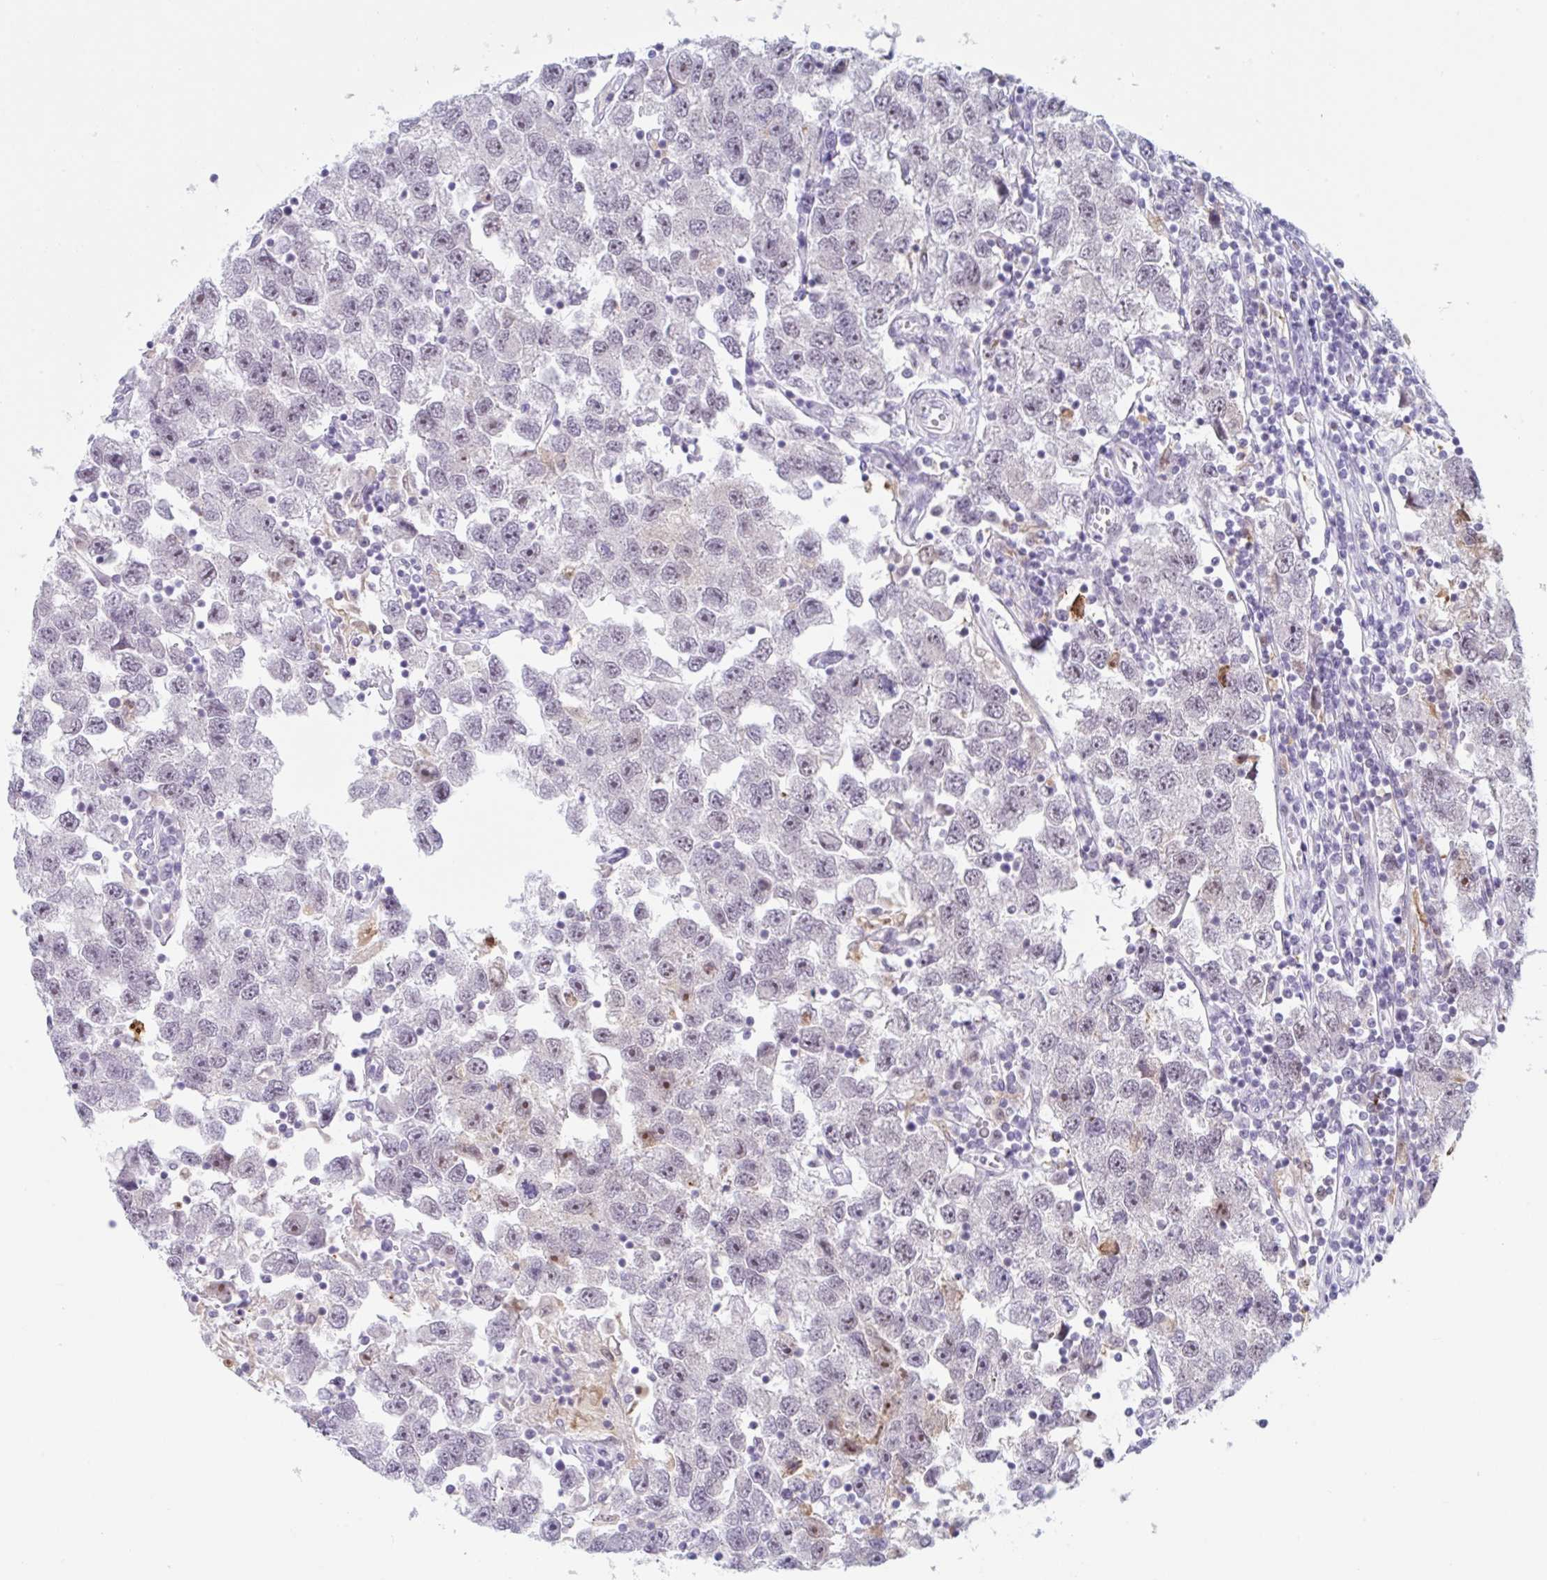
{"staining": {"intensity": "weak", "quantity": "25%-75%", "location": "nuclear"}, "tissue": "testis cancer", "cell_type": "Tumor cells", "image_type": "cancer", "snomed": [{"axis": "morphology", "description": "Seminoma, NOS"}, {"axis": "topography", "description": "Testis"}], "caption": "Protein expression analysis of human testis cancer (seminoma) reveals weak nuclear expression in about 25%-75% of tumor cells. (DAB (3,3'-diaminobenzidine) IHC with brightfield microscopy, high magnification).", "gene": "PLG", "patient": {"sex": "male", "age": 26}}